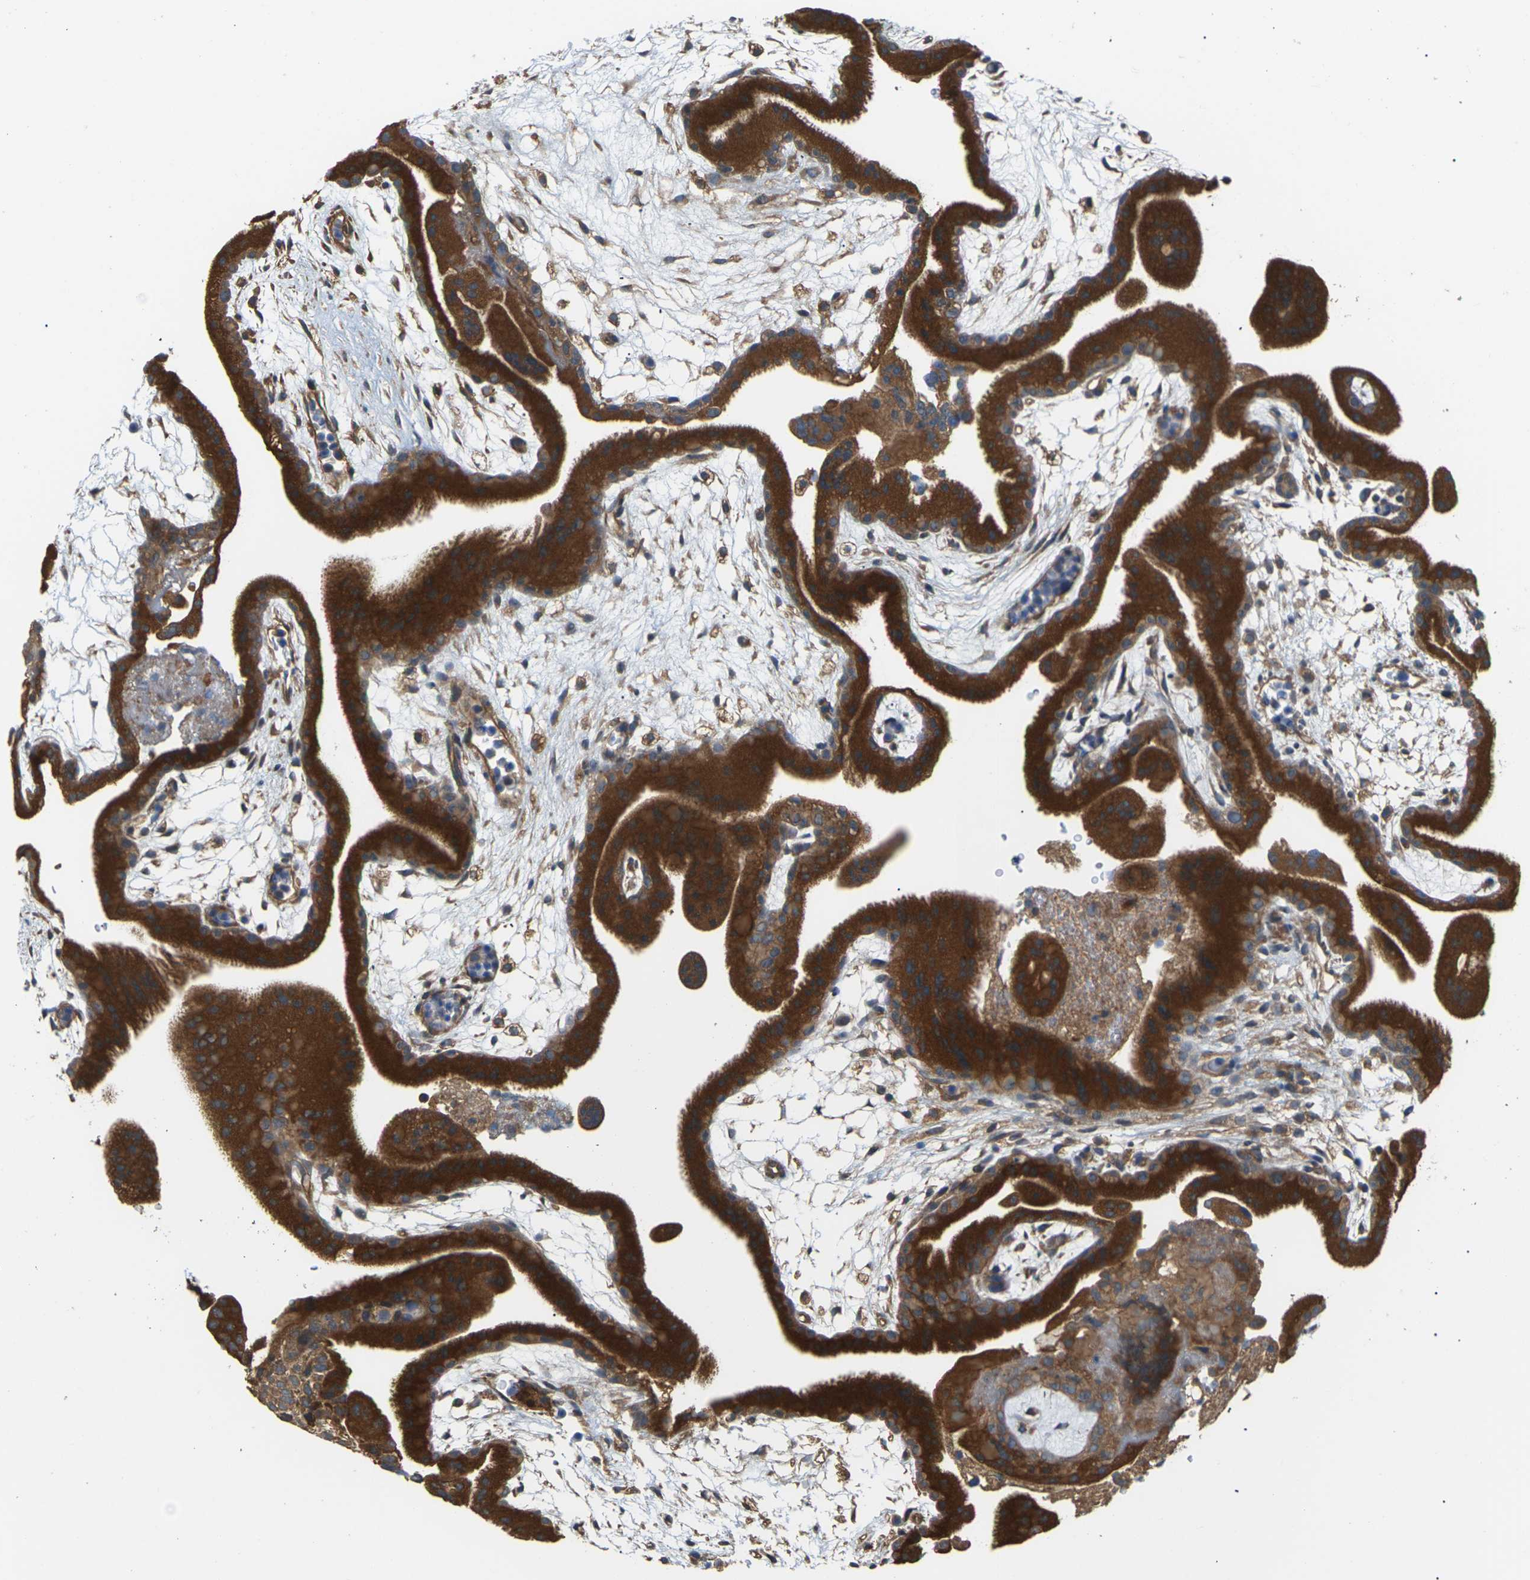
{"staining": {"intensity": "strong", "quantity": ">75%", "location": "cytoplasmic/membranous"}, "tissue": "placenta", "cell_type": "Trophoblastic cells", "image_type": "normal", "snomed": [{"axis": "morphology", "description": "Normal tissue, NOS"}, {"axis": "topography", "description": "Placenta"}], "caption": "High-power microscopy captured an immunohistochemistry (IHC) photomicrograph of unremarkable placenta, revealing strong cytoplasmic/membranous expression in approximately >75% of trophoblastic cells. The staining is performed using DAB brown chromogen to label protein expression. The nuclei are counter-stained blue using hematoxylin.", "gene": "NRAS", "patient": {"sex": "female", "age": 19}}